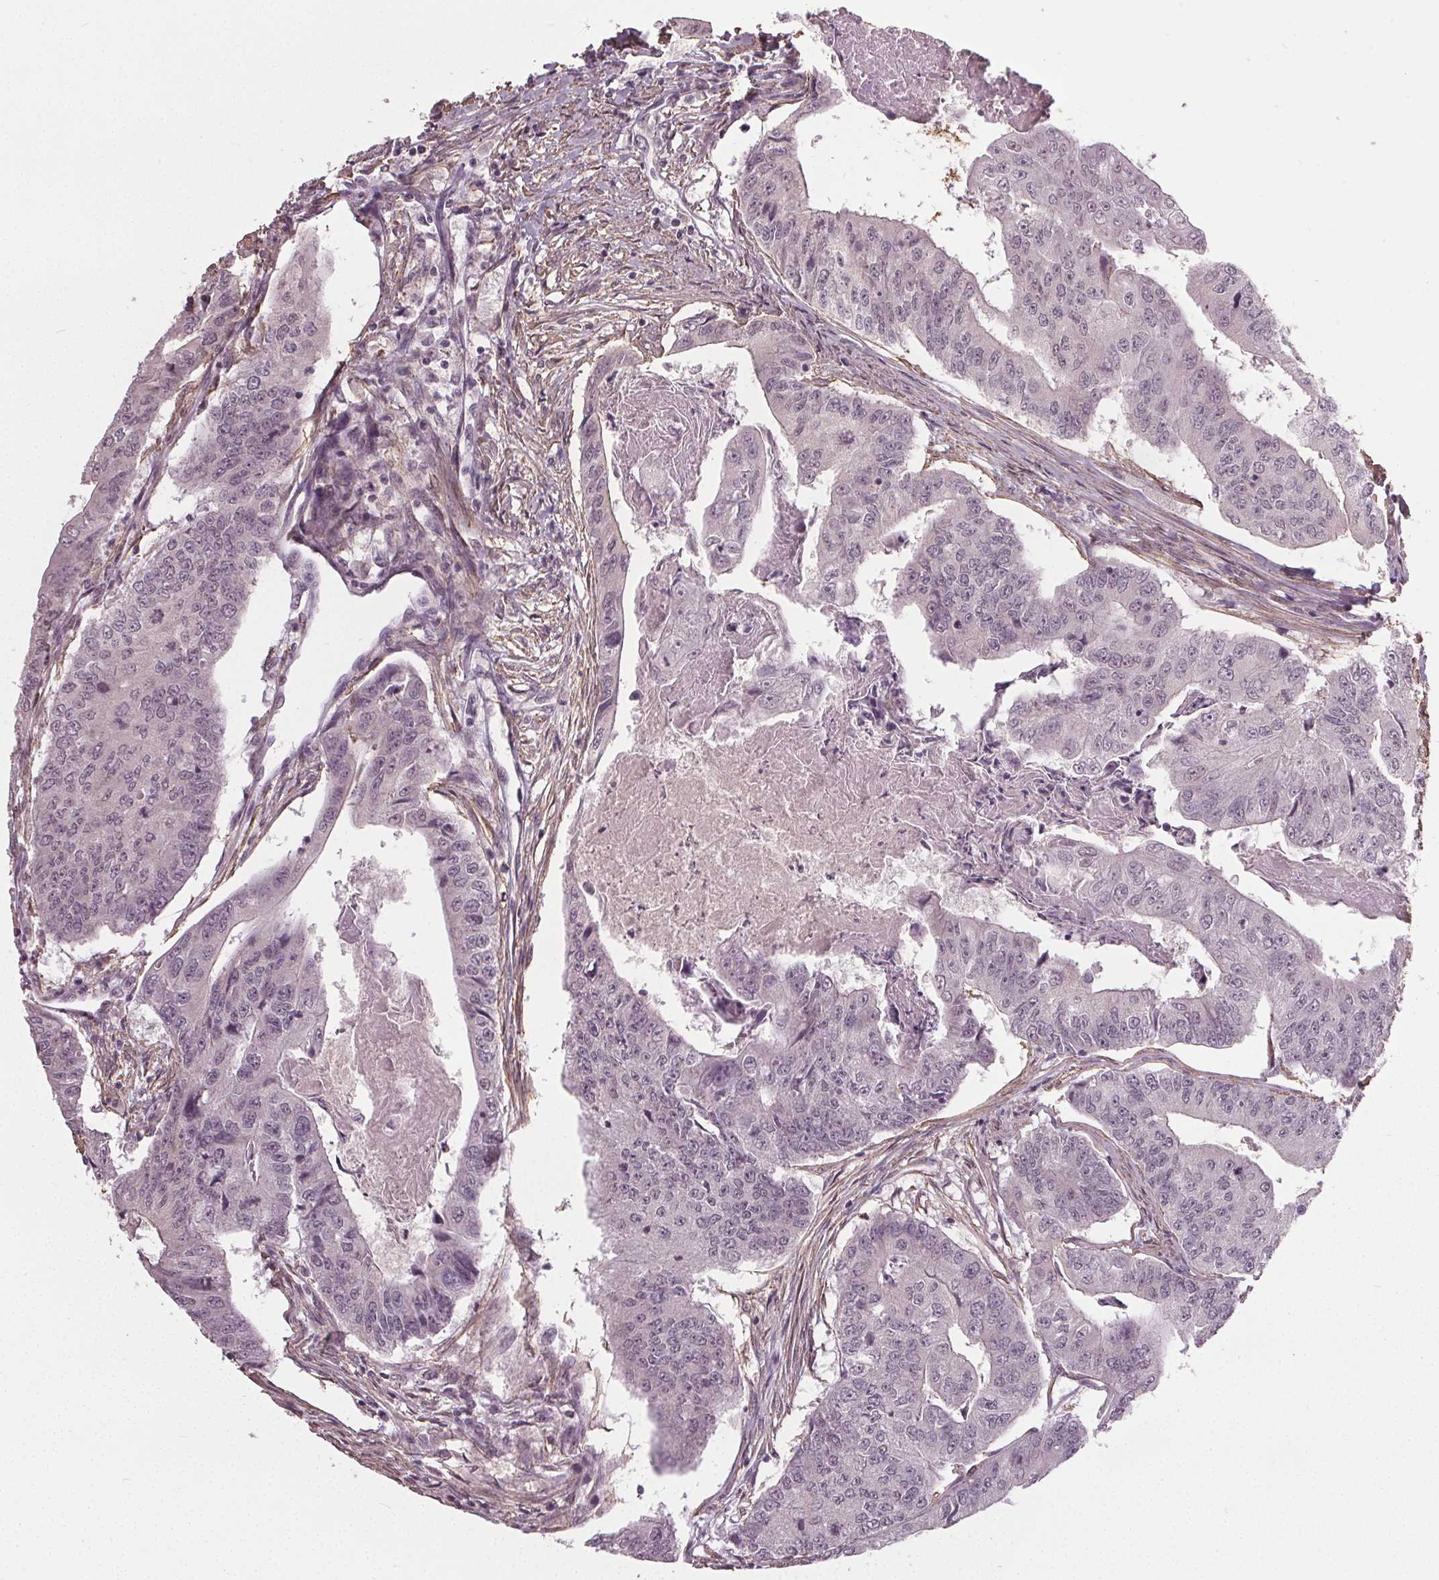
{"staining": {"intensity": "weak", "quantity": "<25%", "location": "nuclear"}, "tissue": "colorectal cancer", "cell_type": "Tumor cells", "image_type": "cancer", "snomed": [{"axis": "morphology", "description": "Adenocarcinoma, NOS"}, {"axis": "topography", "description": "Colon"}], "caption": "Adenocarcinoma (colorectal) stained for a protein using IHC shows no expression tumor cells.", "gene": "PKP1", "patient": {"sex": "female", "age": 67}}